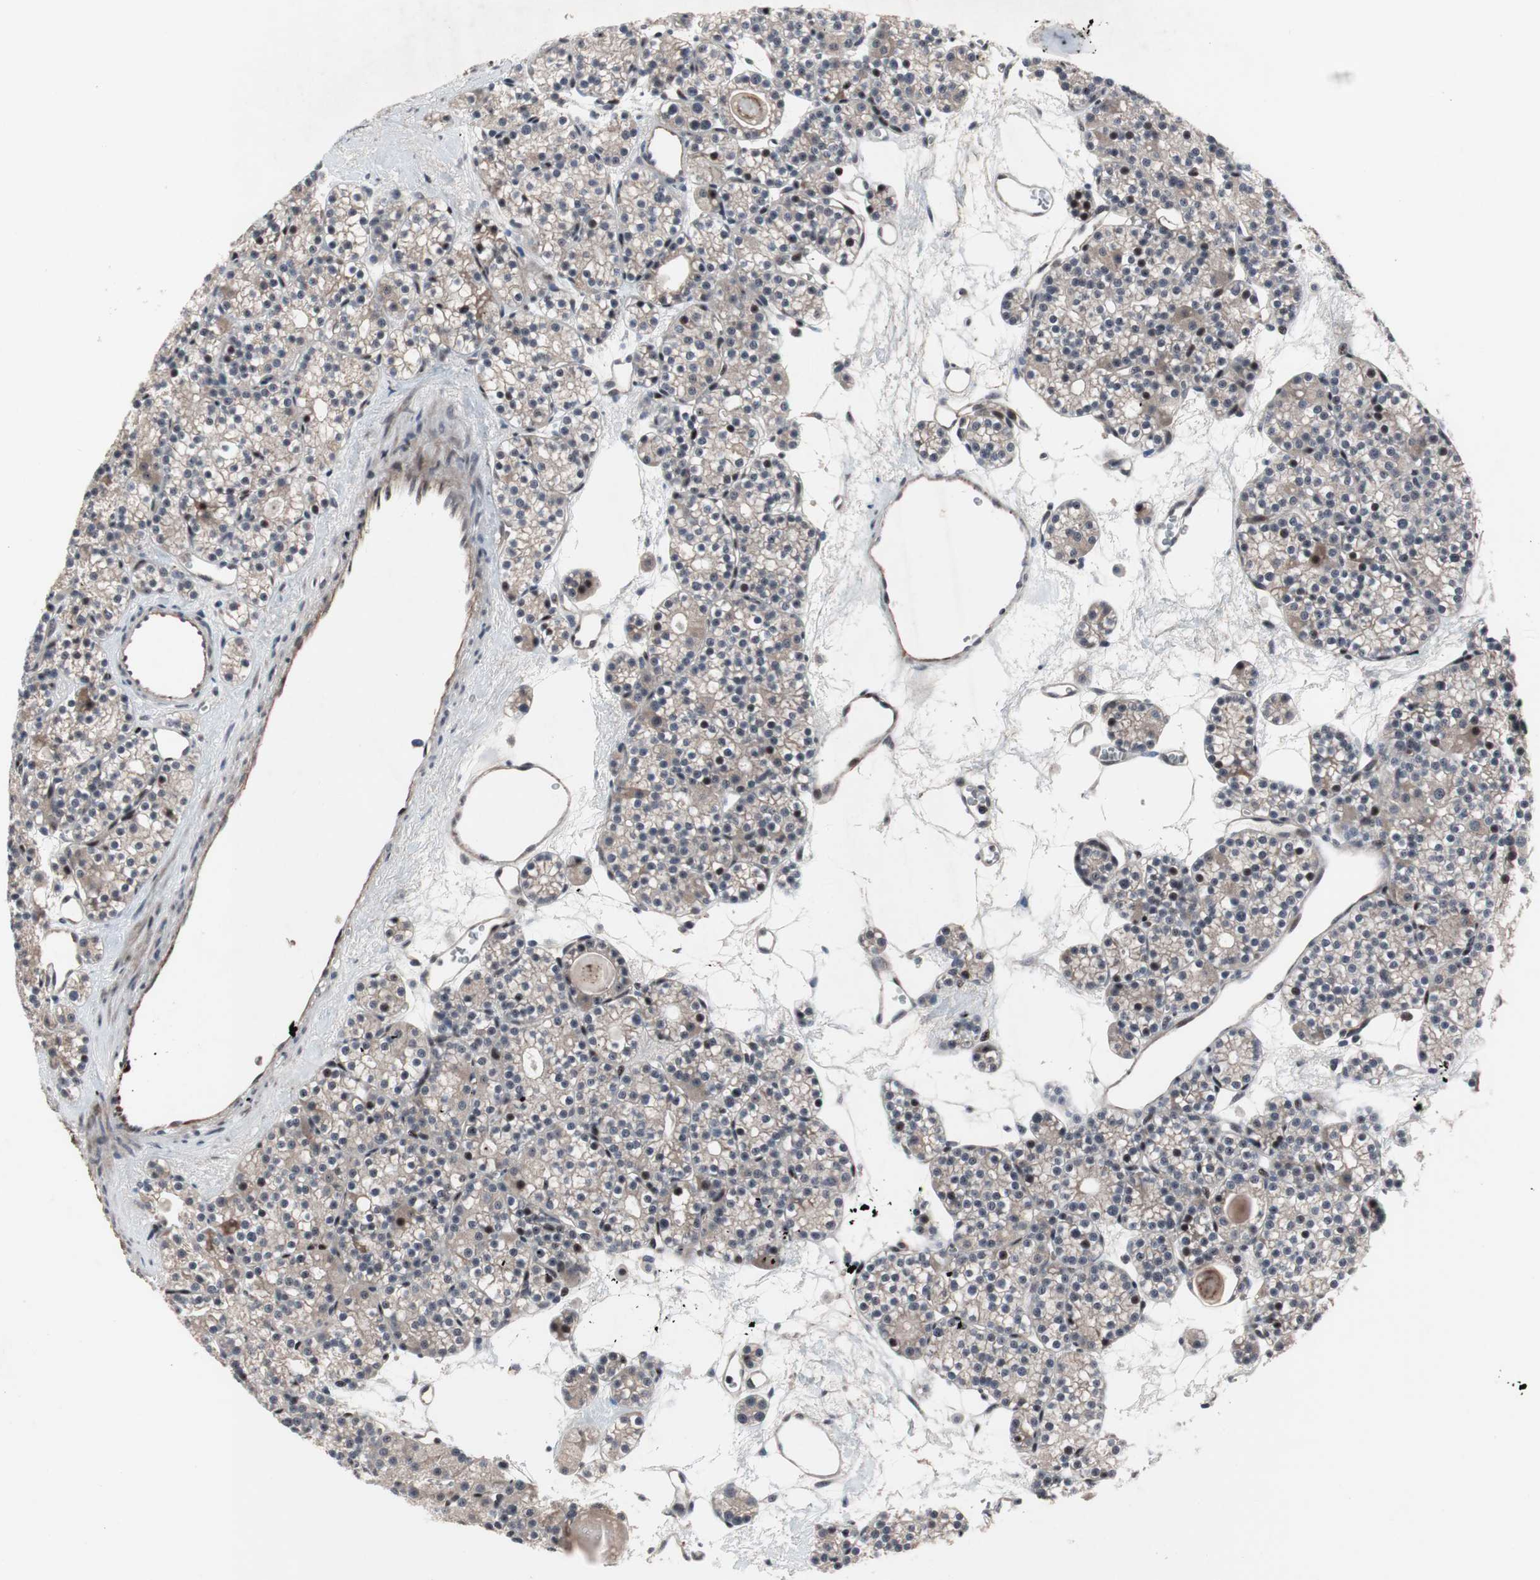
{"staining": {"intensity": "moderate", "quantity": ">75%", "location": "cytoplasmic/membranous,nuclear"}, "tissue": "parathyroid gland", "cell_type": "Glandular cells", "image_type": "normal", "snomed": [{"axis": "morphology", "description": "Normal tissue, NOS"}, {"axis": "topography", "description": "Parathyroid gland"}], "caption": "Brown immunohistochemical staining in normal parathyroid gland reveals moderate cytoplasmic/membranous,nuclear staining in about >75% of glandular cells. (IHC, brightfield microscopy, high magnification).", "gene": "PINX1", "patient": {"sex": "female", "age": 64}}